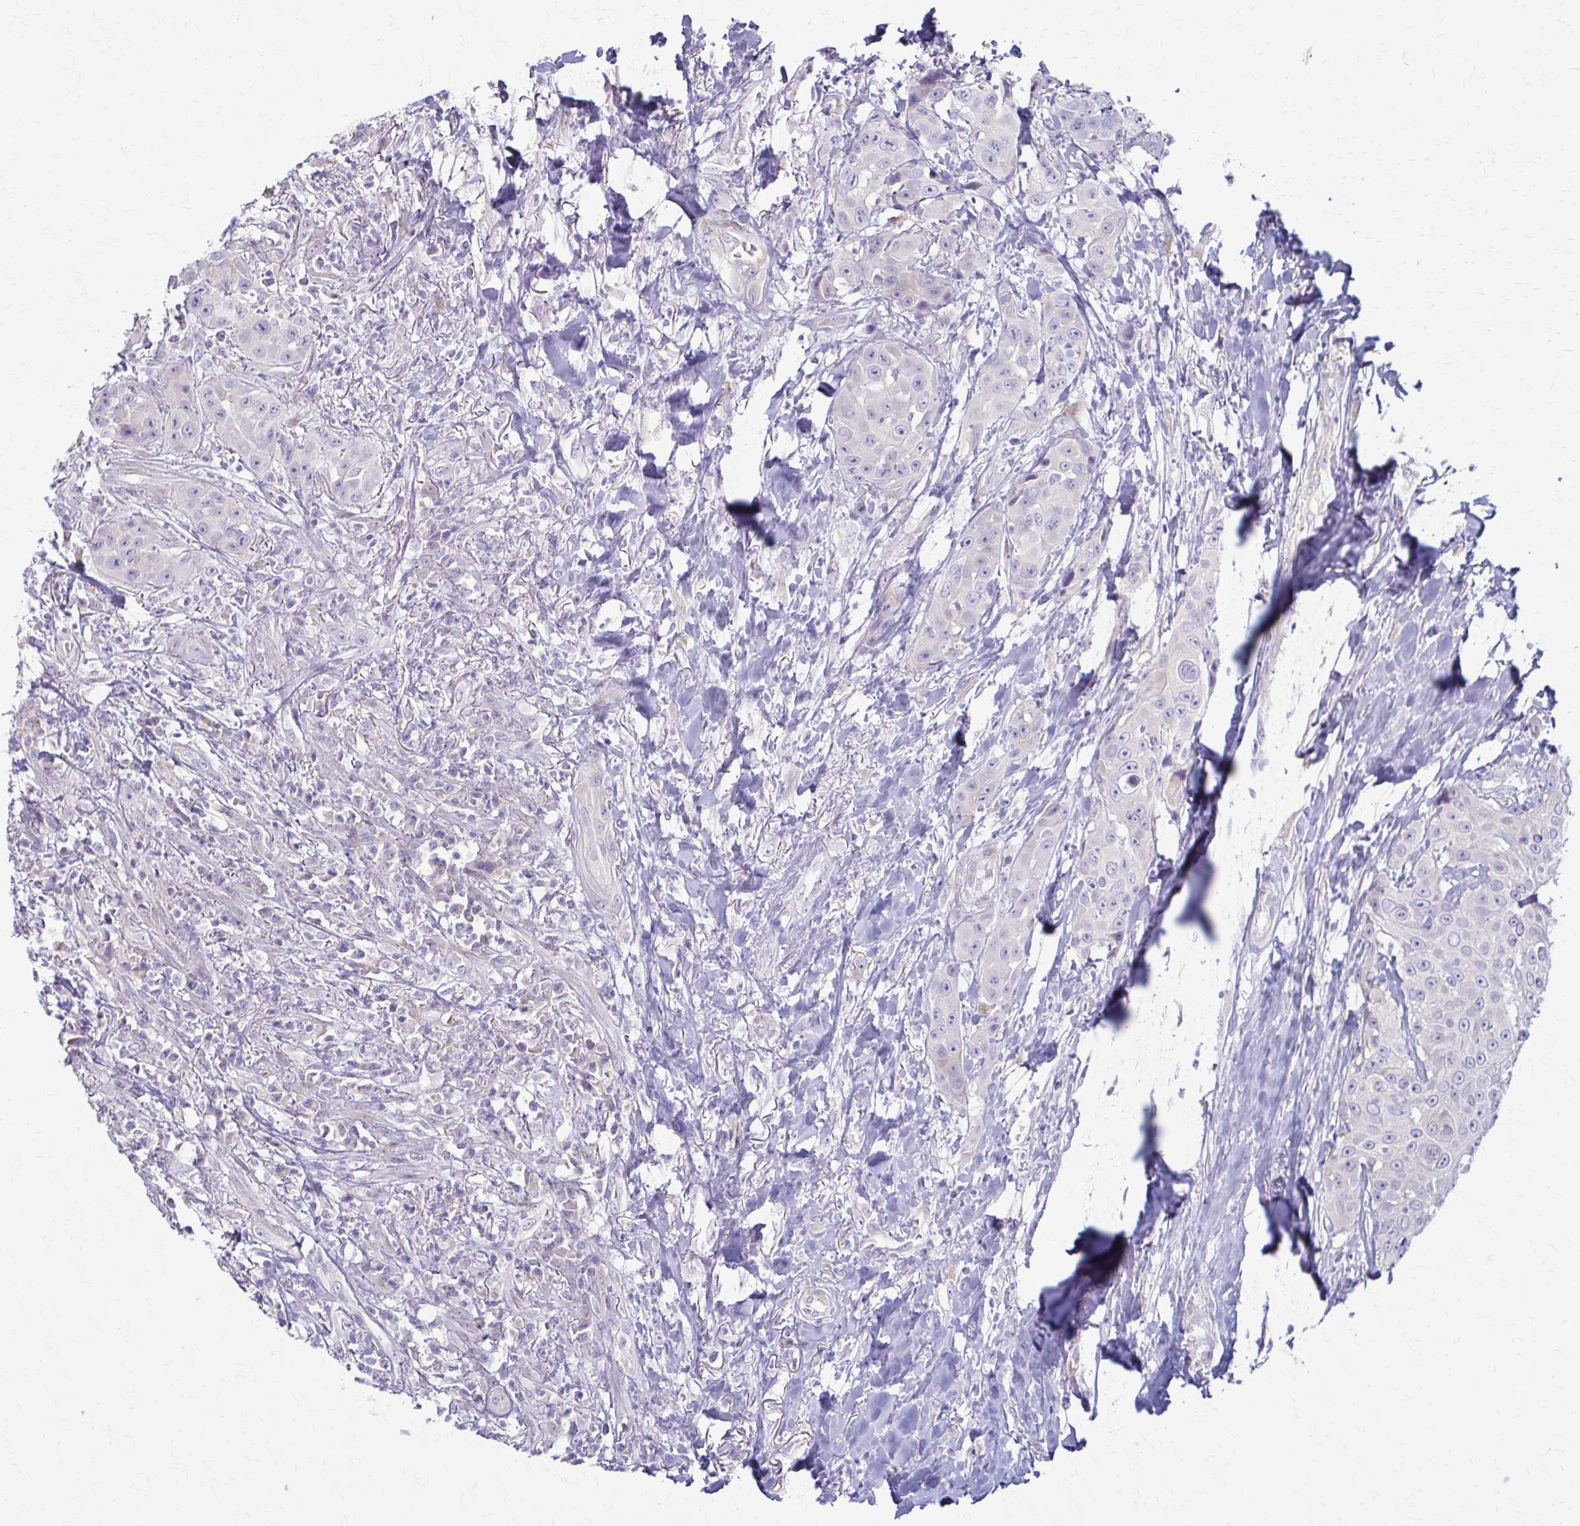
{"staining": {"intensity": "negative", "quantity": "none", "location": "none"}, "tissue": "head and neck cancer", "cell_type": "Tumor cells", "image_type": "cancer", "snomed": [{"axis": "morphology", "description": "Squamous cell carcinoma, NOS"}, {"axis": "topography", "description": "Head-Neck"}], "caption": "IHC micrograph of human squamous cell carcinoma (head and neck) stained for a protein (brown), which exhibits no staining in tumor cells.", "gene": "PRKRA", "patient": {"sex": "male", "age": 83}}